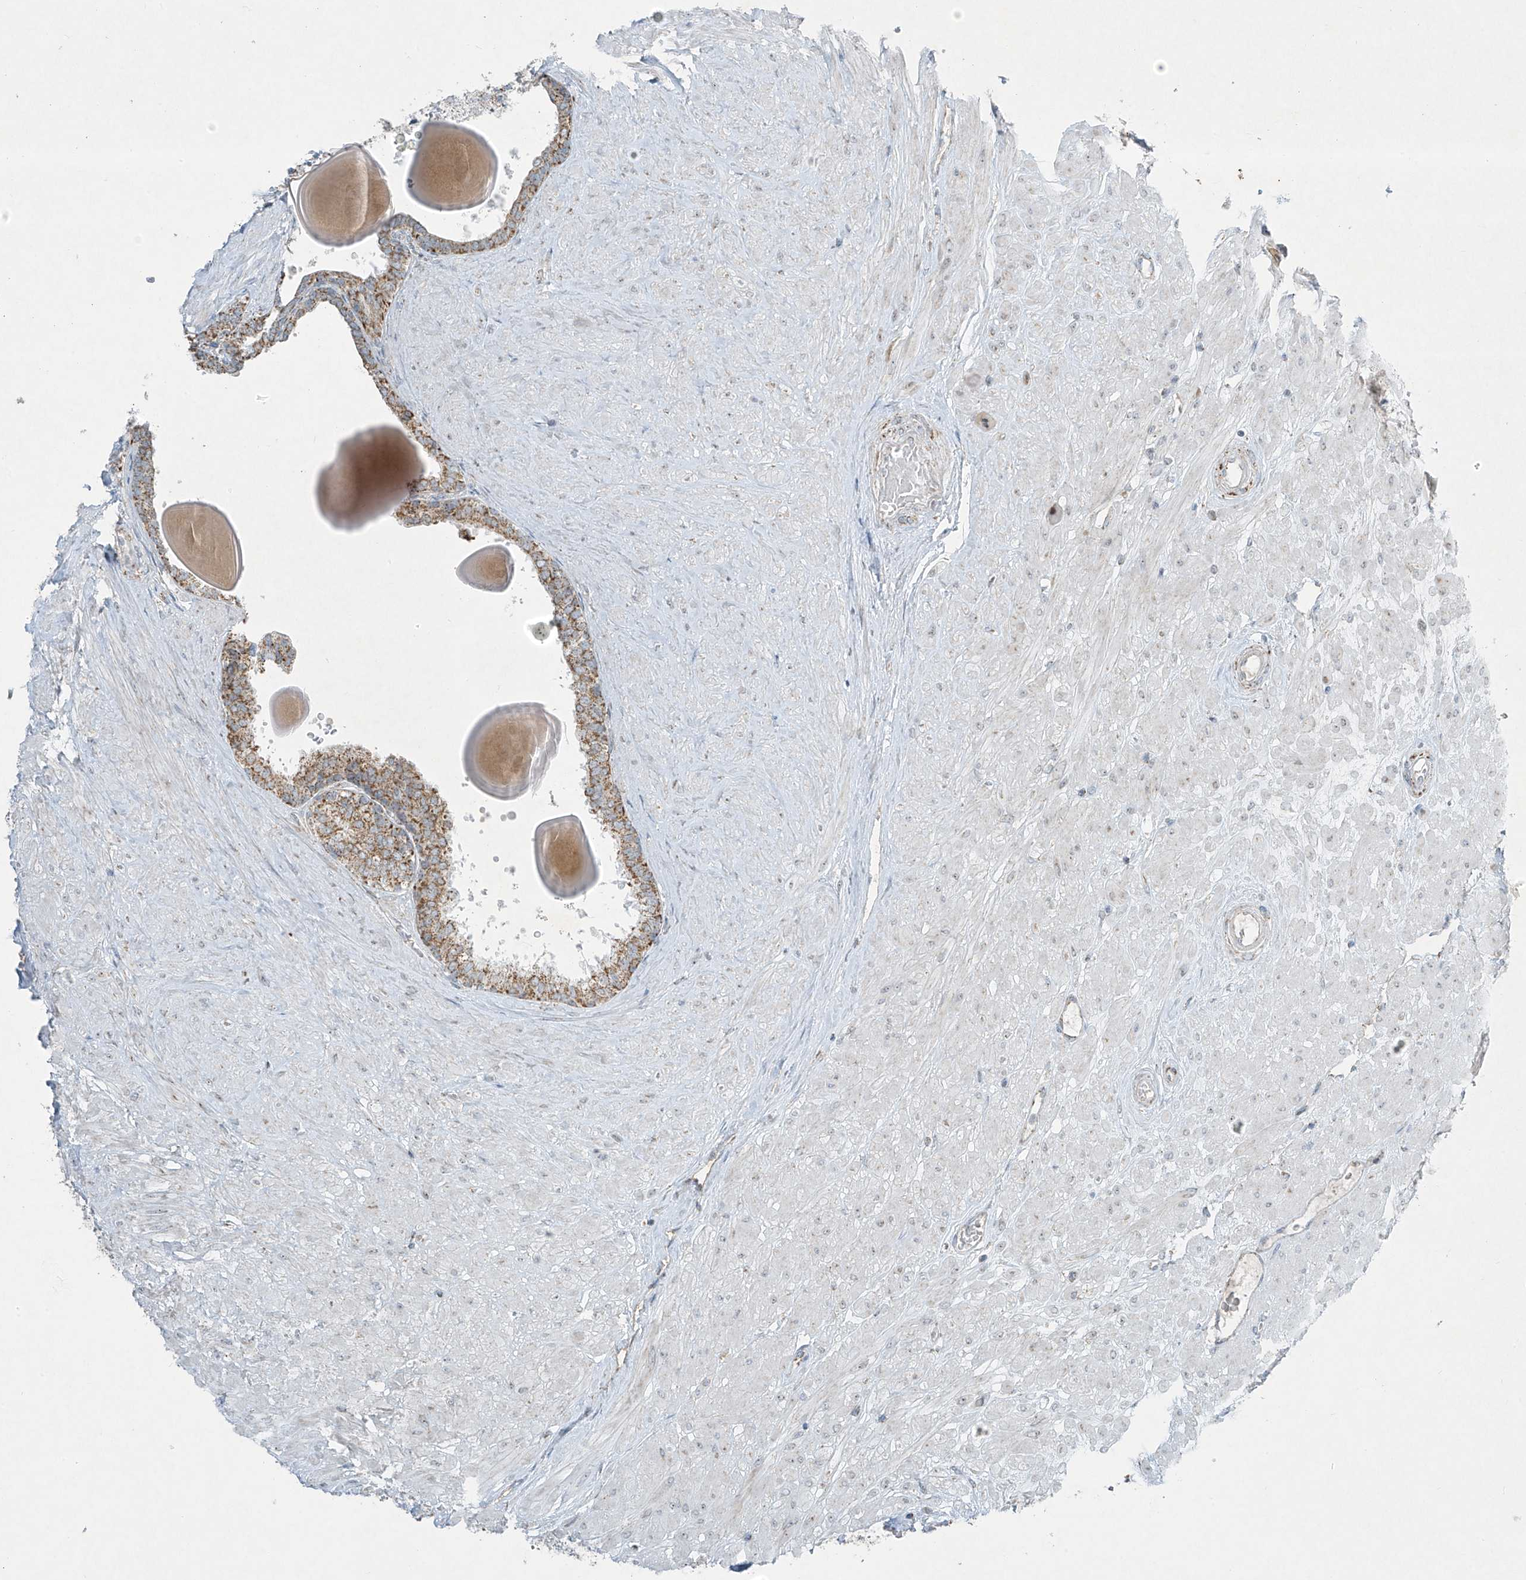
{"staining": {"intensity": "moderate", "quantity": ">75%", "location": "cytoplasmic/membranous"}, "tissue": "prostate", "cell_type": "Glandular cells", "image_type": "normal", "snomed": [{"axis": "morphology", "description": "Normal tissue, NOS"}, {"axis": "topography", "description": "Prostate"}], "caption": "Glandular cells show medium levels of moderate cytoplasmic/membranous positivity in approximately >75% of cells in unremarkable prostate.", "gene": "SMDT1", "patient": {"sex": "male", "age": 48}}